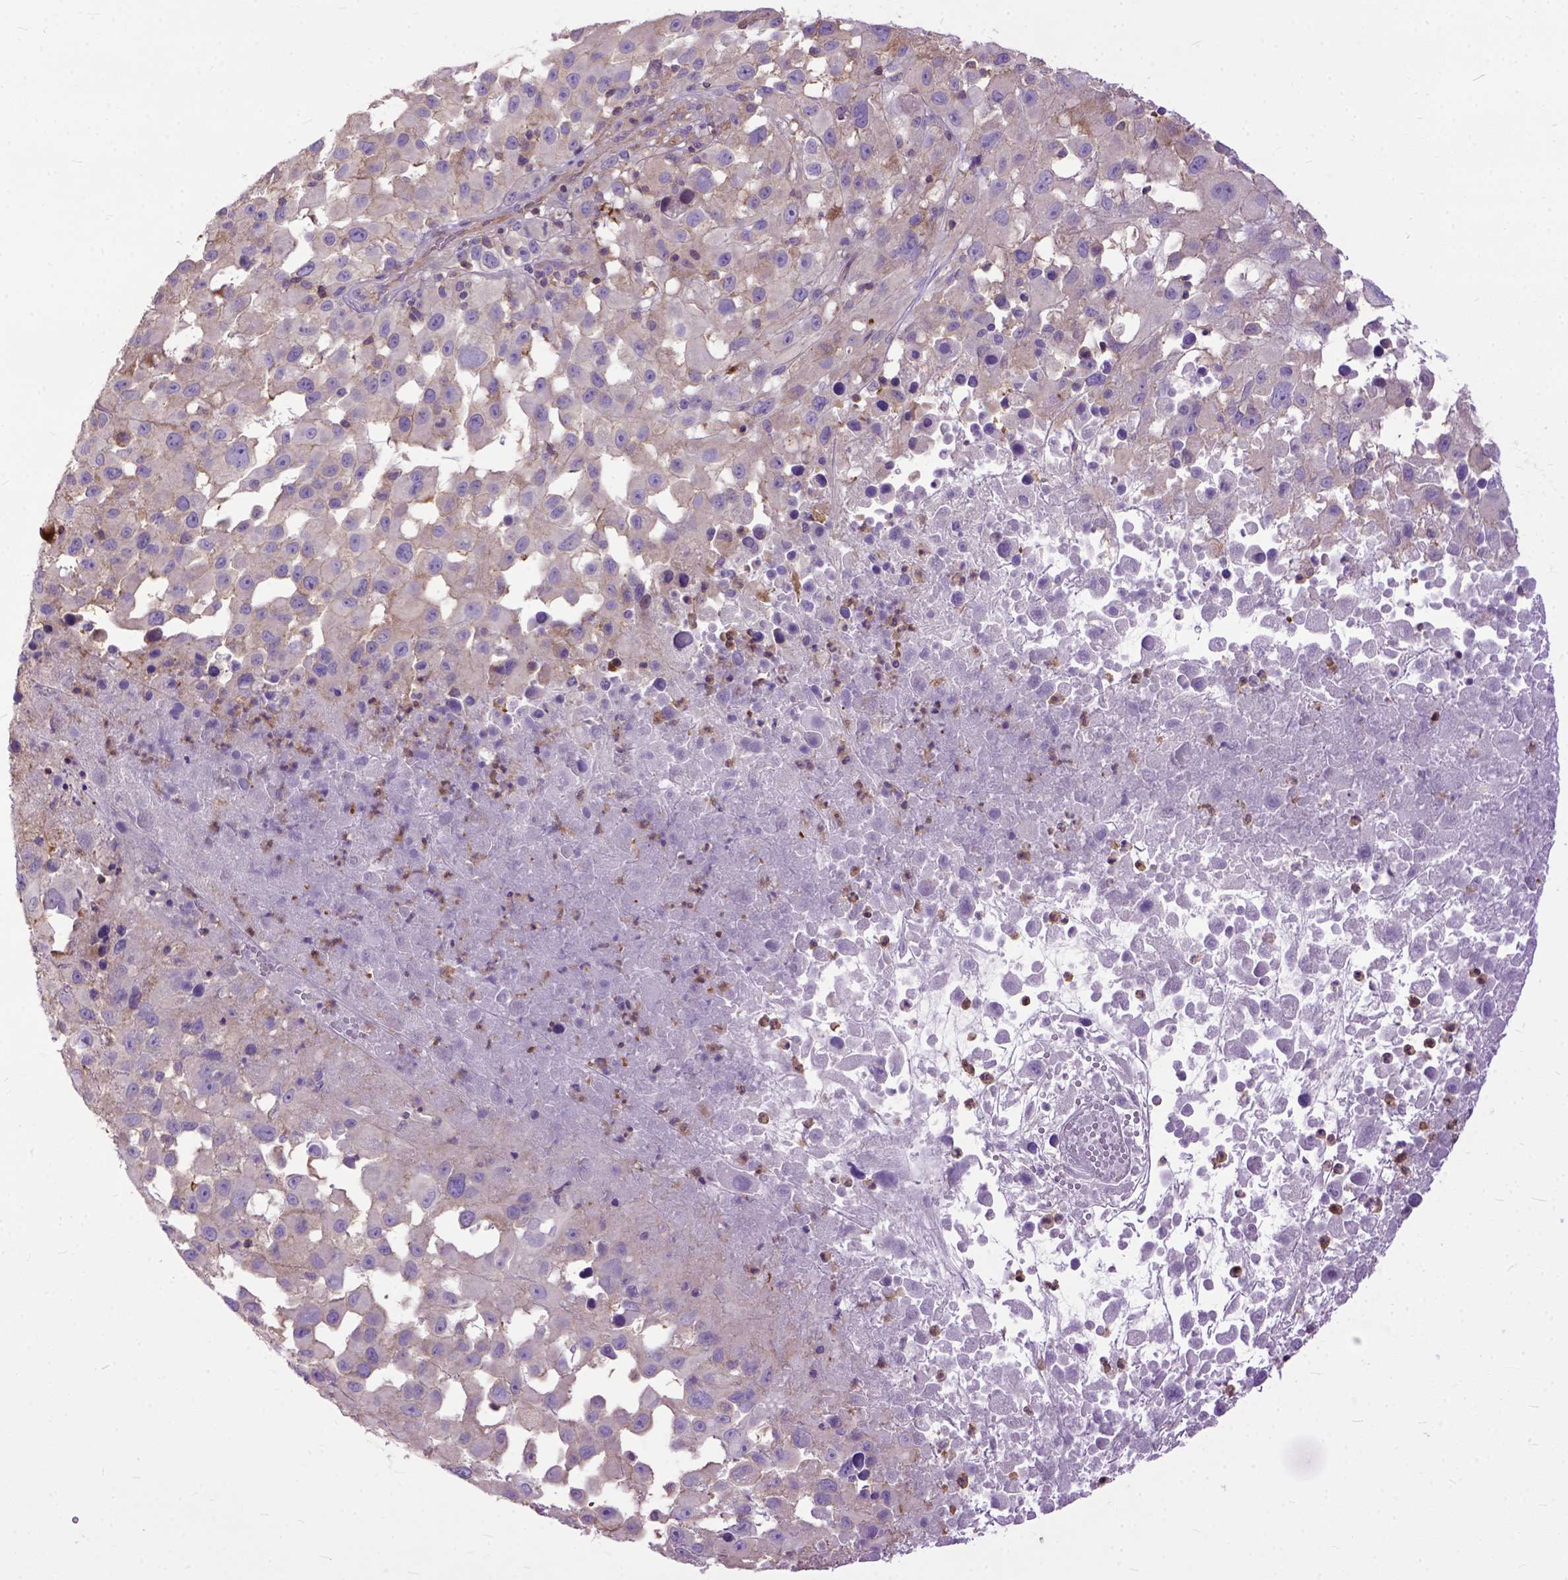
{"staining": {"intensity": "weak", "quantity": "25%-75%", "location": "cytoplasmic/membranous"}, "tissue": "melanoma", "cell_type": "Tumor cells", "image_type": "cancer", "snomed": [{"axis": "morphology", "description": "Malignant melanoma, Metastatic site"}, {"axis": "topography", "description": "Soft tissue"}], "caption": "This micrograph shows melanoma stained with IHC to label a protein in brown. The cytoplasmic/membranous of tumor cells show weak positivity for the protein. Nuclei are counter-stained blue.", "gene": "NAMPT", "patient": {"sex": "male", "age": 50}}